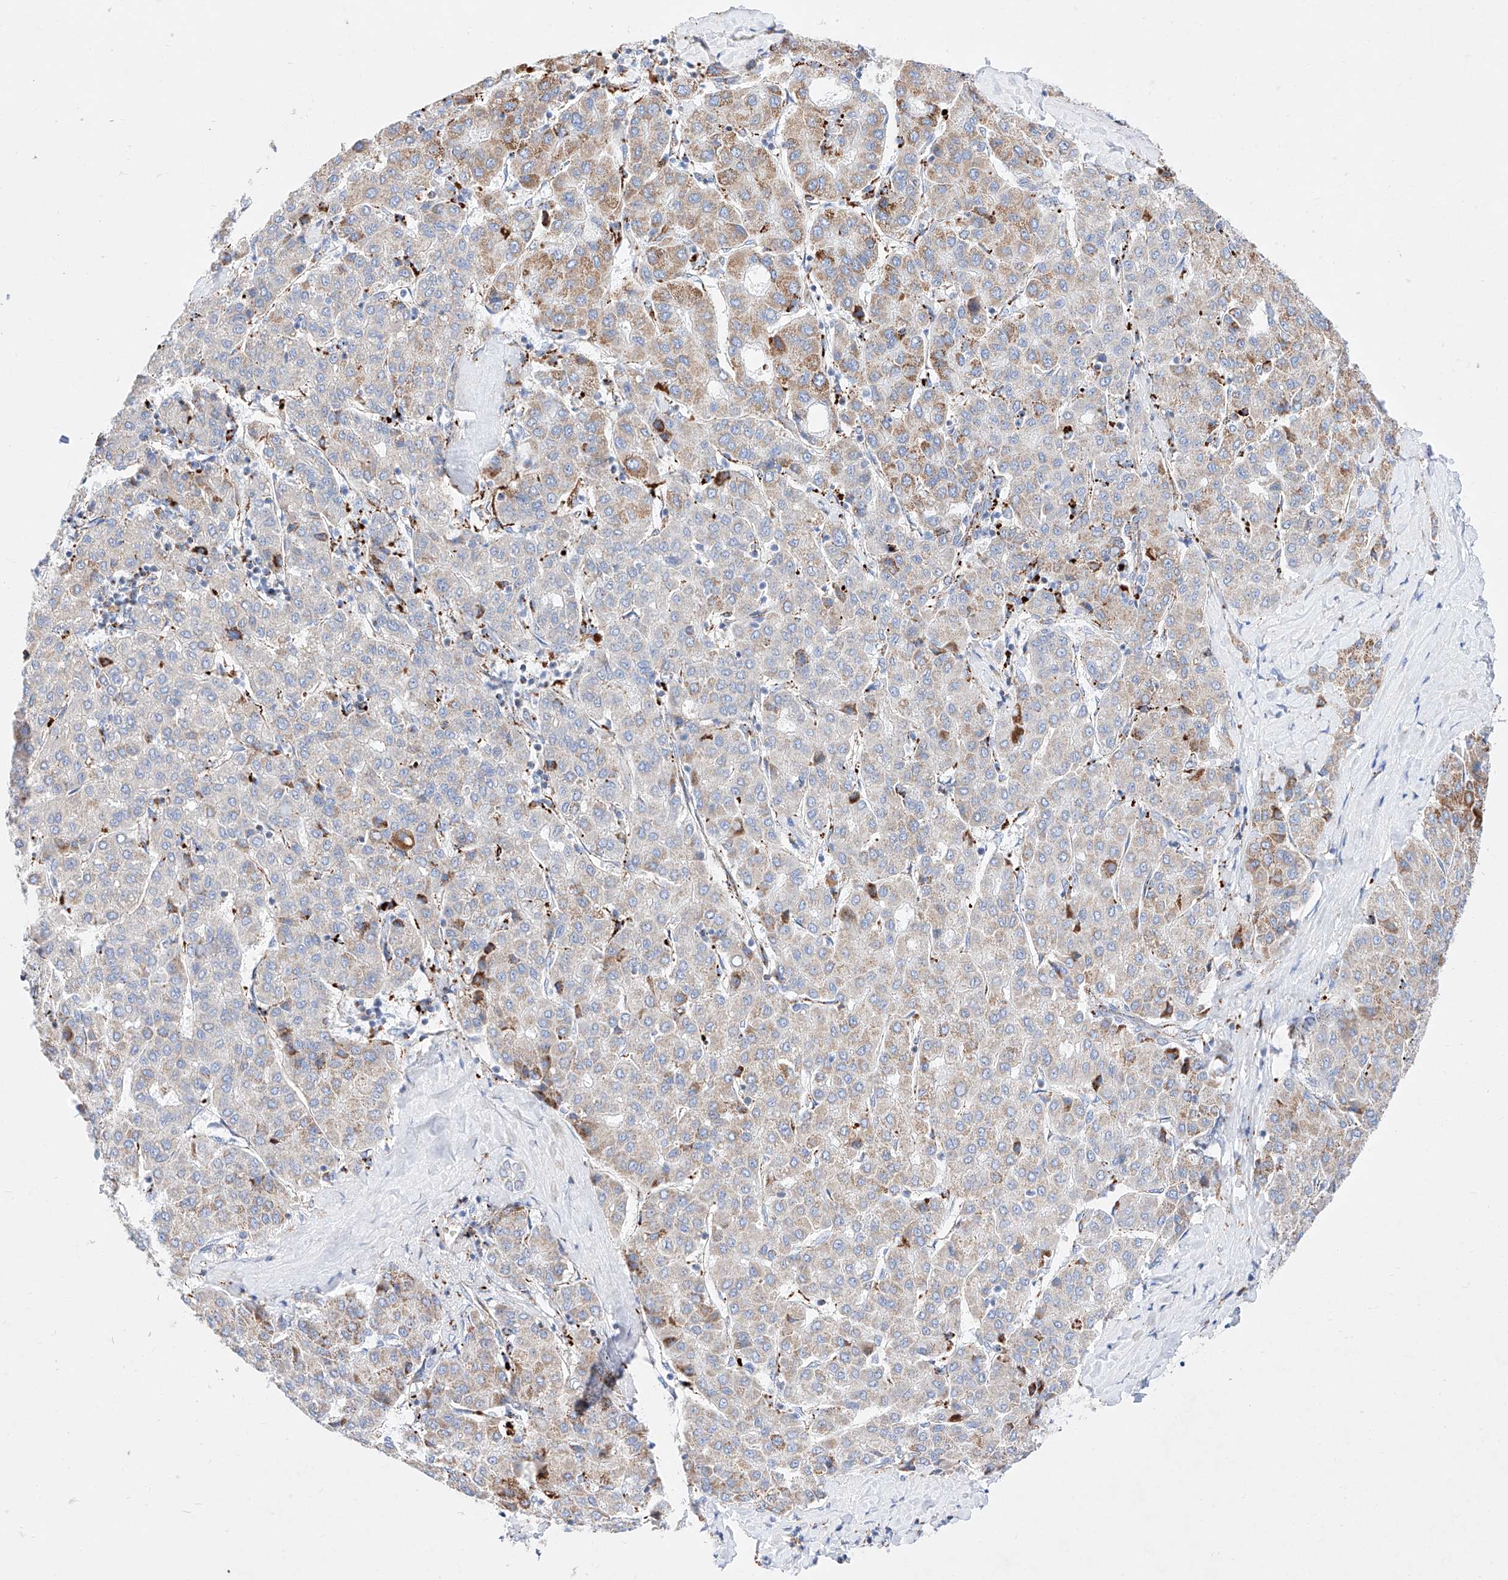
{"staining": {"intensity": "moderate", "quantity": "<25%", "location": "cytoplasmic/membranous"}, "tissue": "liver cancer", "cell_type": "Tumor cells", "image_type": "cancer", "snomed": [{"axis": "morphology", "description": "Carcinoma, Hepatocellular, NOS"}, {"axis": "topography", "description": "Liver"}], "caption": "Immunohistochemical staining of human liver cancer (hepatocellular carcinoma) displays low levels of moderate cytoplasmic/membranous protein positivity in approximately <25% of tumor cells.", "gene": "C6orf62", "patient": {"sex": "male", "age": 65}}